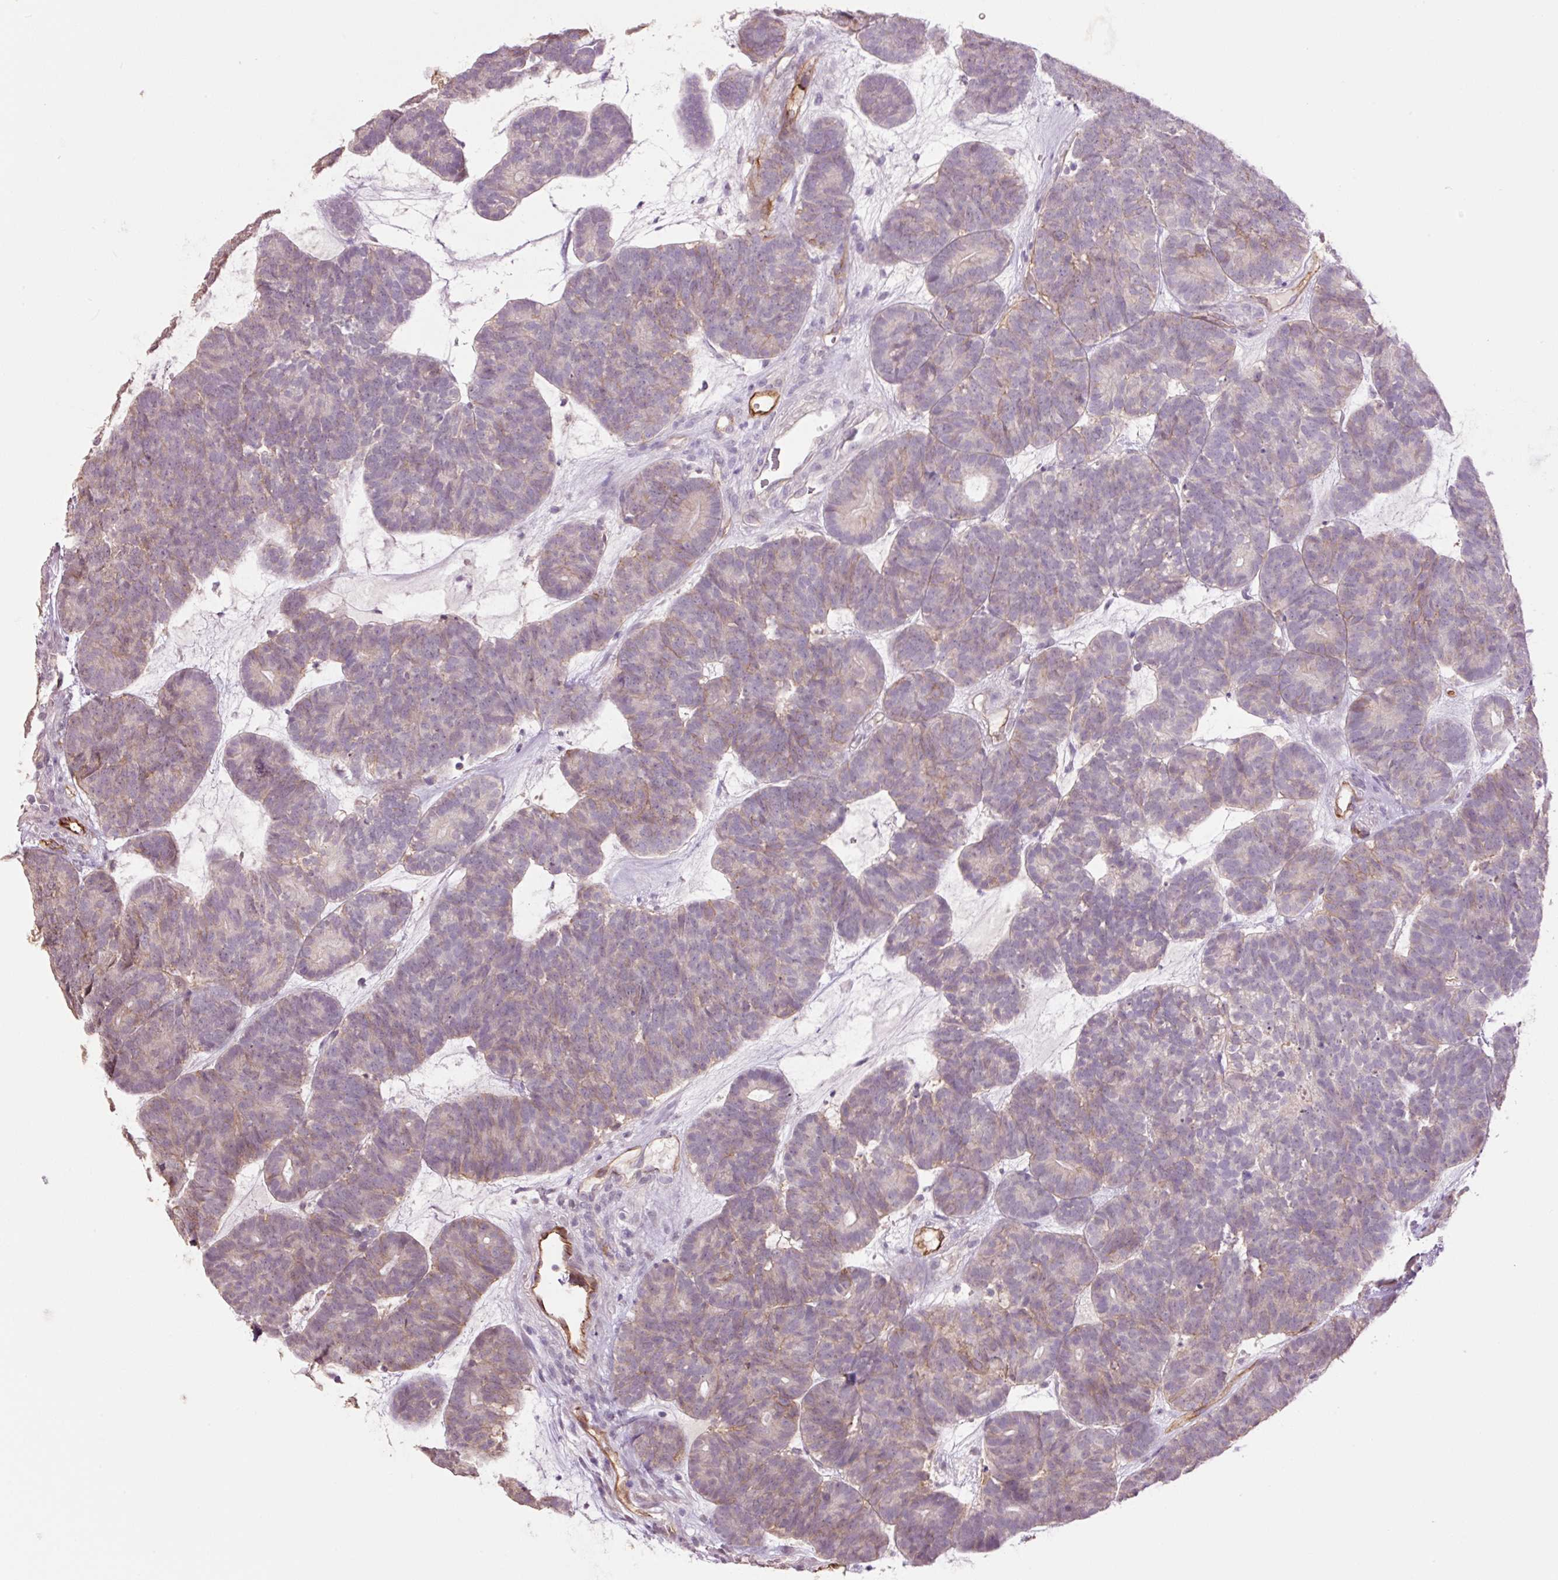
{"staining": {"intensity": "weak", "quantity": "25%-75%", "location": "cytoplasmic/membranous"}, "tissue": "head and neck cancer", "cell_type": "Tumor cells", "image_type": "cancer", "snomed": [{"axis": "morphology", "description": "Adenocarcinoma, NOS"}, {"axis": "topography", "description": "Head-Neck"}], "caption": "IHC image of neoplastic tissue: human head and neck adenocarcinoma stained using immunohistochemistry demonstrates low levels of weak protein expression localized specifically in the cytoplasmic/membranous of tumor cells, appearing as a cytoplasmic/membranous brown color.", "gene": "SLC1A4", "patient": {"sex": "female", "age": 81}}